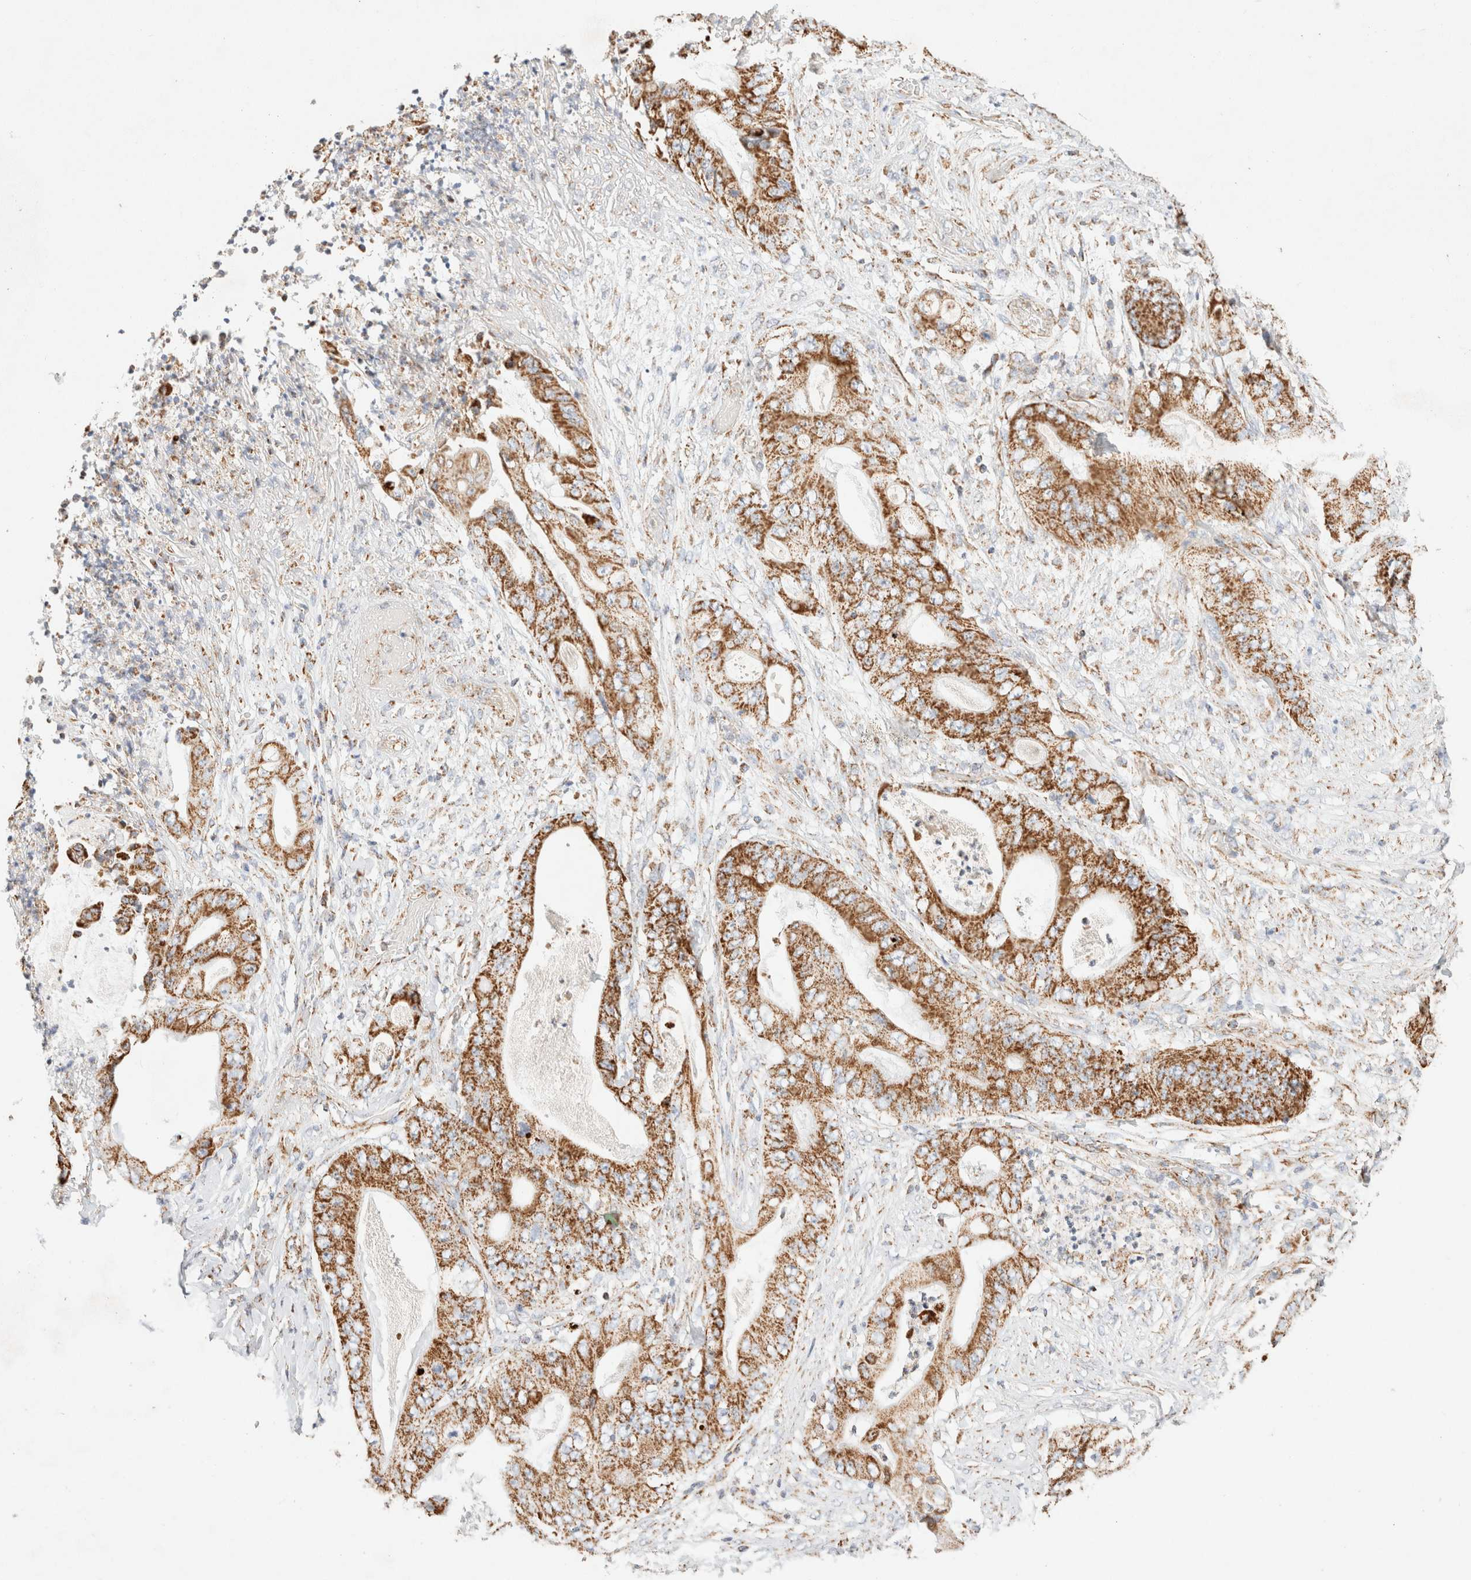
{"staining": {"intensity": "moderate", "quantity": ">75%", "location": "cytoplasmic/membranous"}, "tissue": "stomach cancer", "cell_type": "Tumor cells", "image_type": "cancer", "snomed": [{"axis": "morphology", "description": "Adenocarcinoma, NOS"}, {"axis": "topography", "description": "Stomach"}], "caption": "Protein expression analysis of human stomach cancer (adenocarcinoma) reveals moderate cytoplasmic/membranous expression in about >75% of tumor cells.", "gene": "PHB2", "patient": {"sex": "female", "age": 73}}